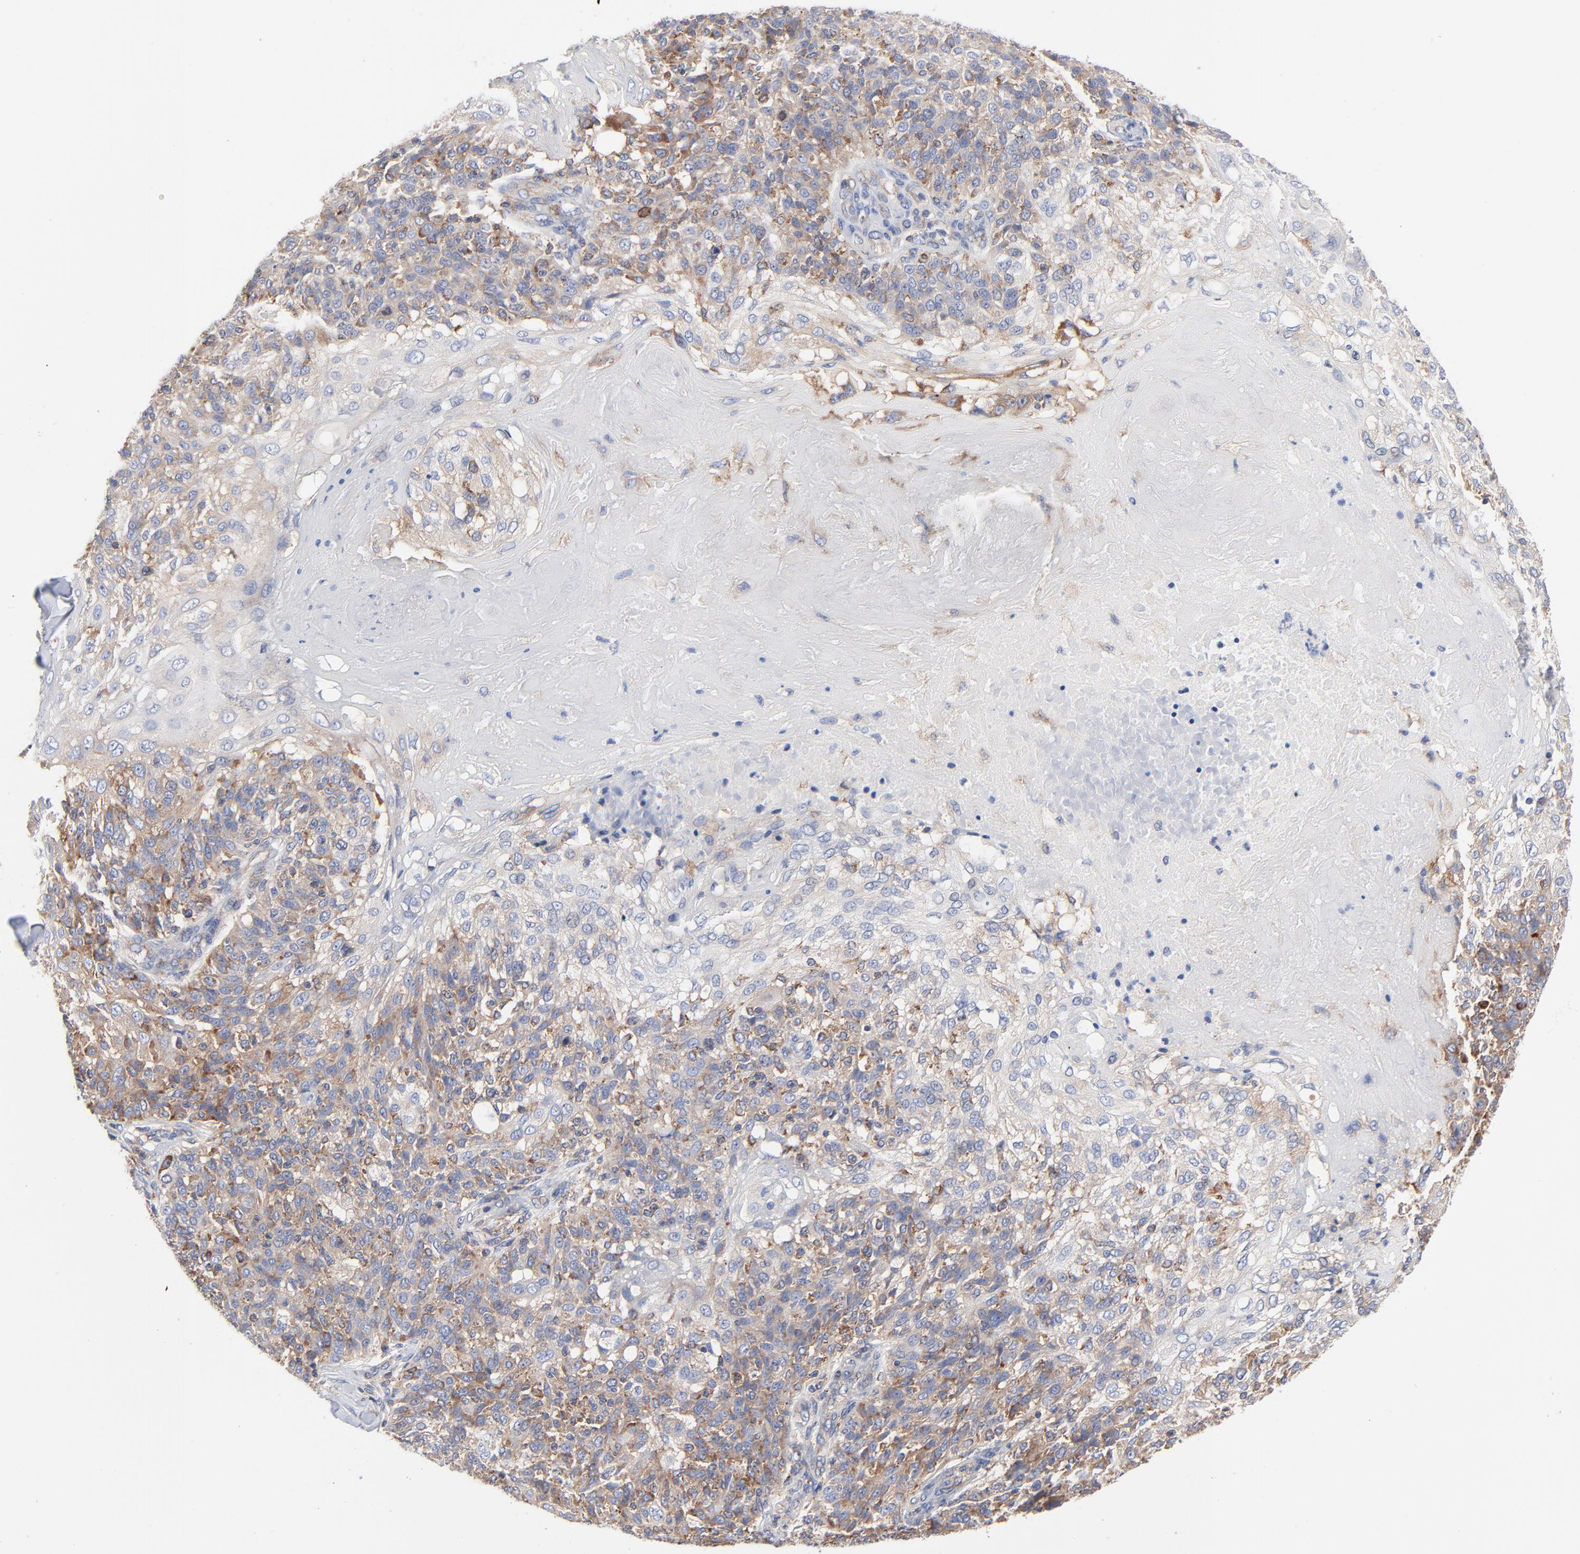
{"staining": {"intensity": "moderate", "quantity": ">75%", "location": "cytoplasmic/membranous"}, "tissue": "skin cancer", "cell_type": "Tumor cells", "image_type": "cancer", "snomed": [{"axis": "morphology", "description": "Normal tissue, NOS"}, {"axis": "morphology", "description": "Squamous cell carcinoma, NOS"}, {"axis": "topography", "description": "Skin"}], "caption": "There is medium levels of moderate cytoplasmic/membranous expression in tumor cells of squamous cell carcinoma (skin), as demonstrated by immunohistochemical staining (brown color).", "gene": "CD2AP", "patient": {"sex": "female", "age": 83}}